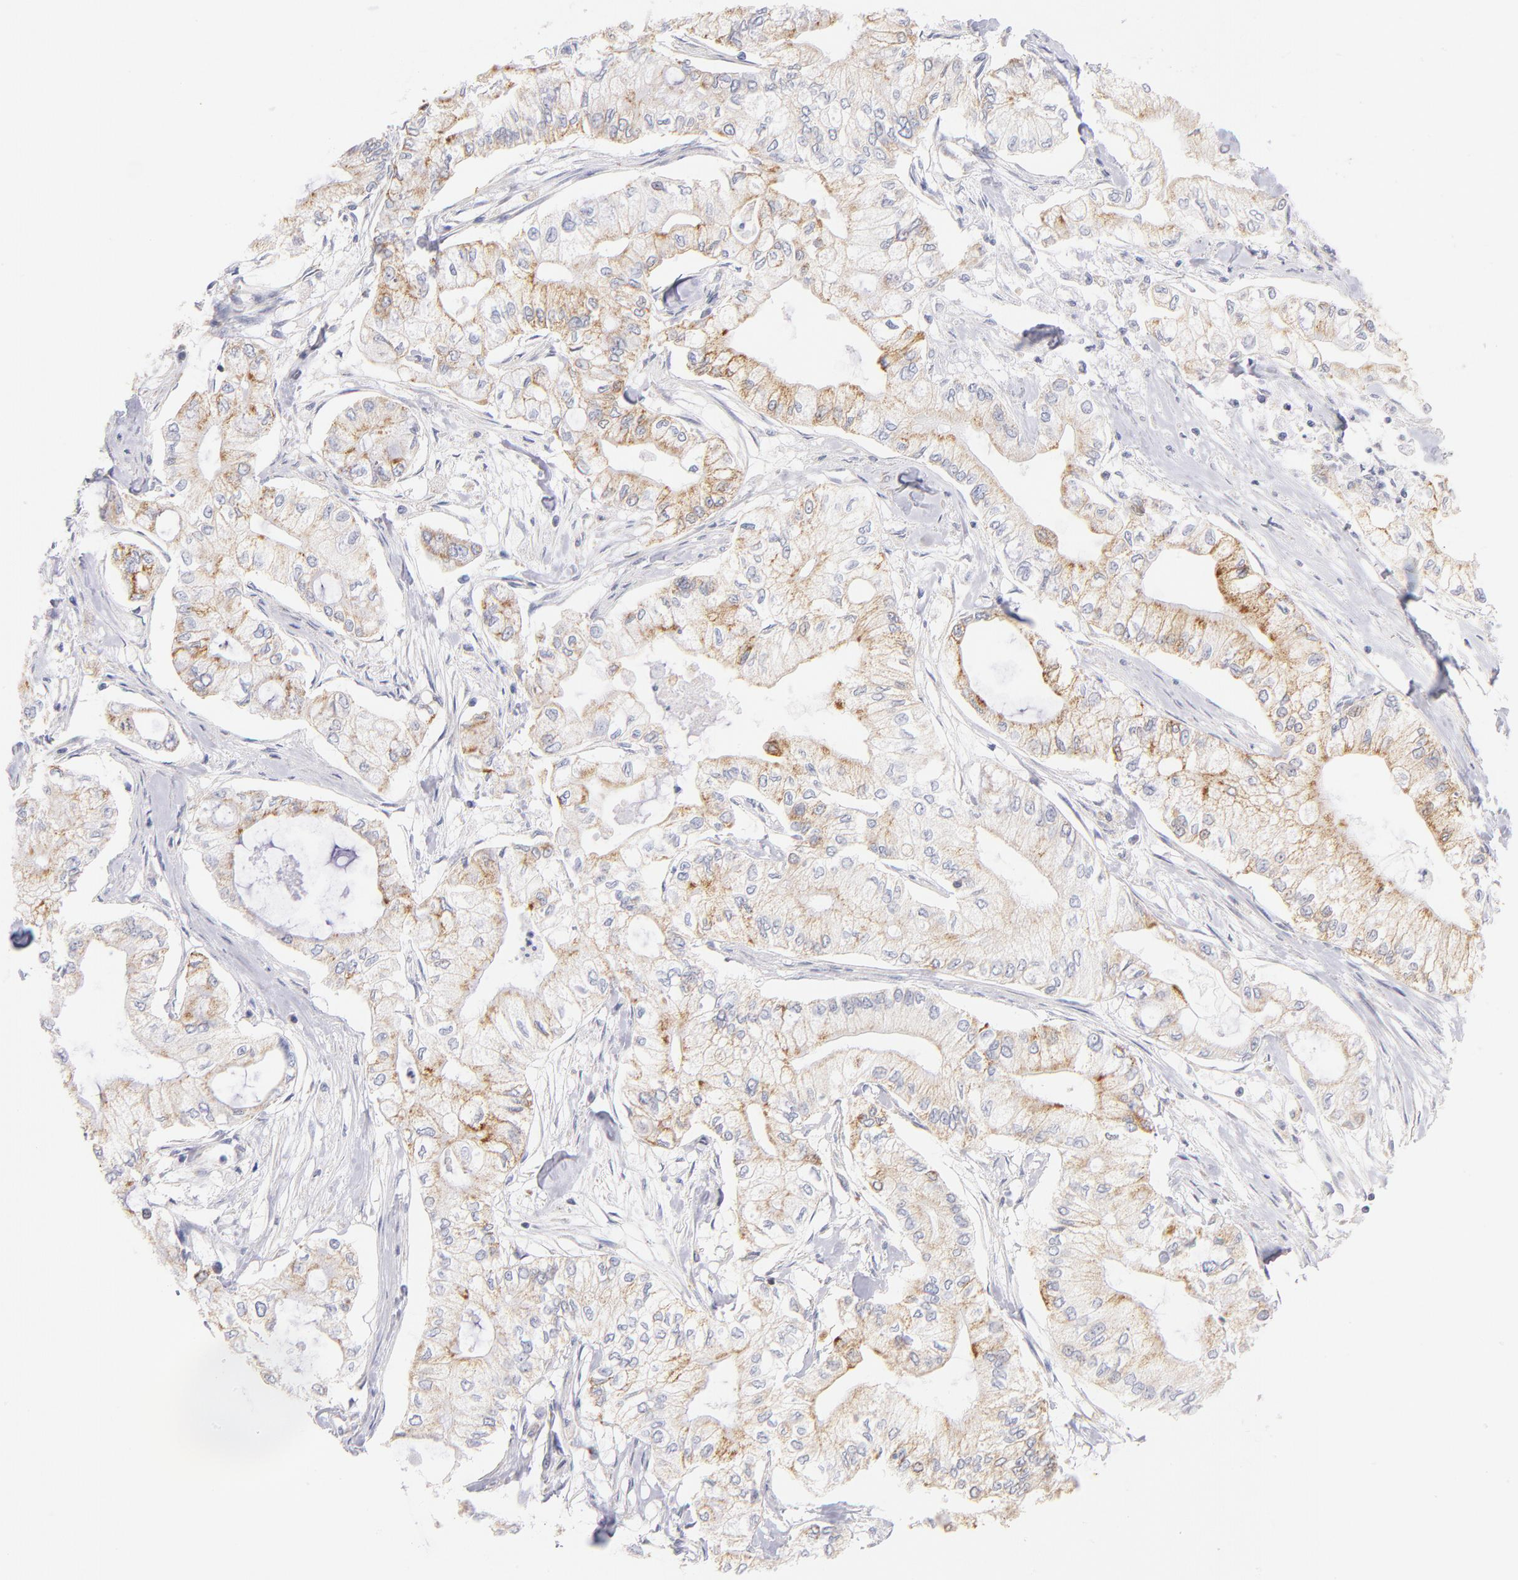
{"staining": {"intensity": "weak", "quantity": ">75%", "location": "cytoplasmic/membranous"}, "tissue": "pancreatic cancer", "cell_type": "Tumor cells", "image_type": "cancer", "snomed": [{"axis": "morphology", "description": "Adenocarcinoma, NOS"}, {"axis": "topography", "description": "Pancreas"}], "caption": "This is a photomicrograph of immunohistochemistry (IHC) staining of pancreatic cancer, which shows weak staining in the cytoplasmic/membranous of tumor cells.", "gene": "AIFM1", "patient": {"sex": "male", "age": 79}}